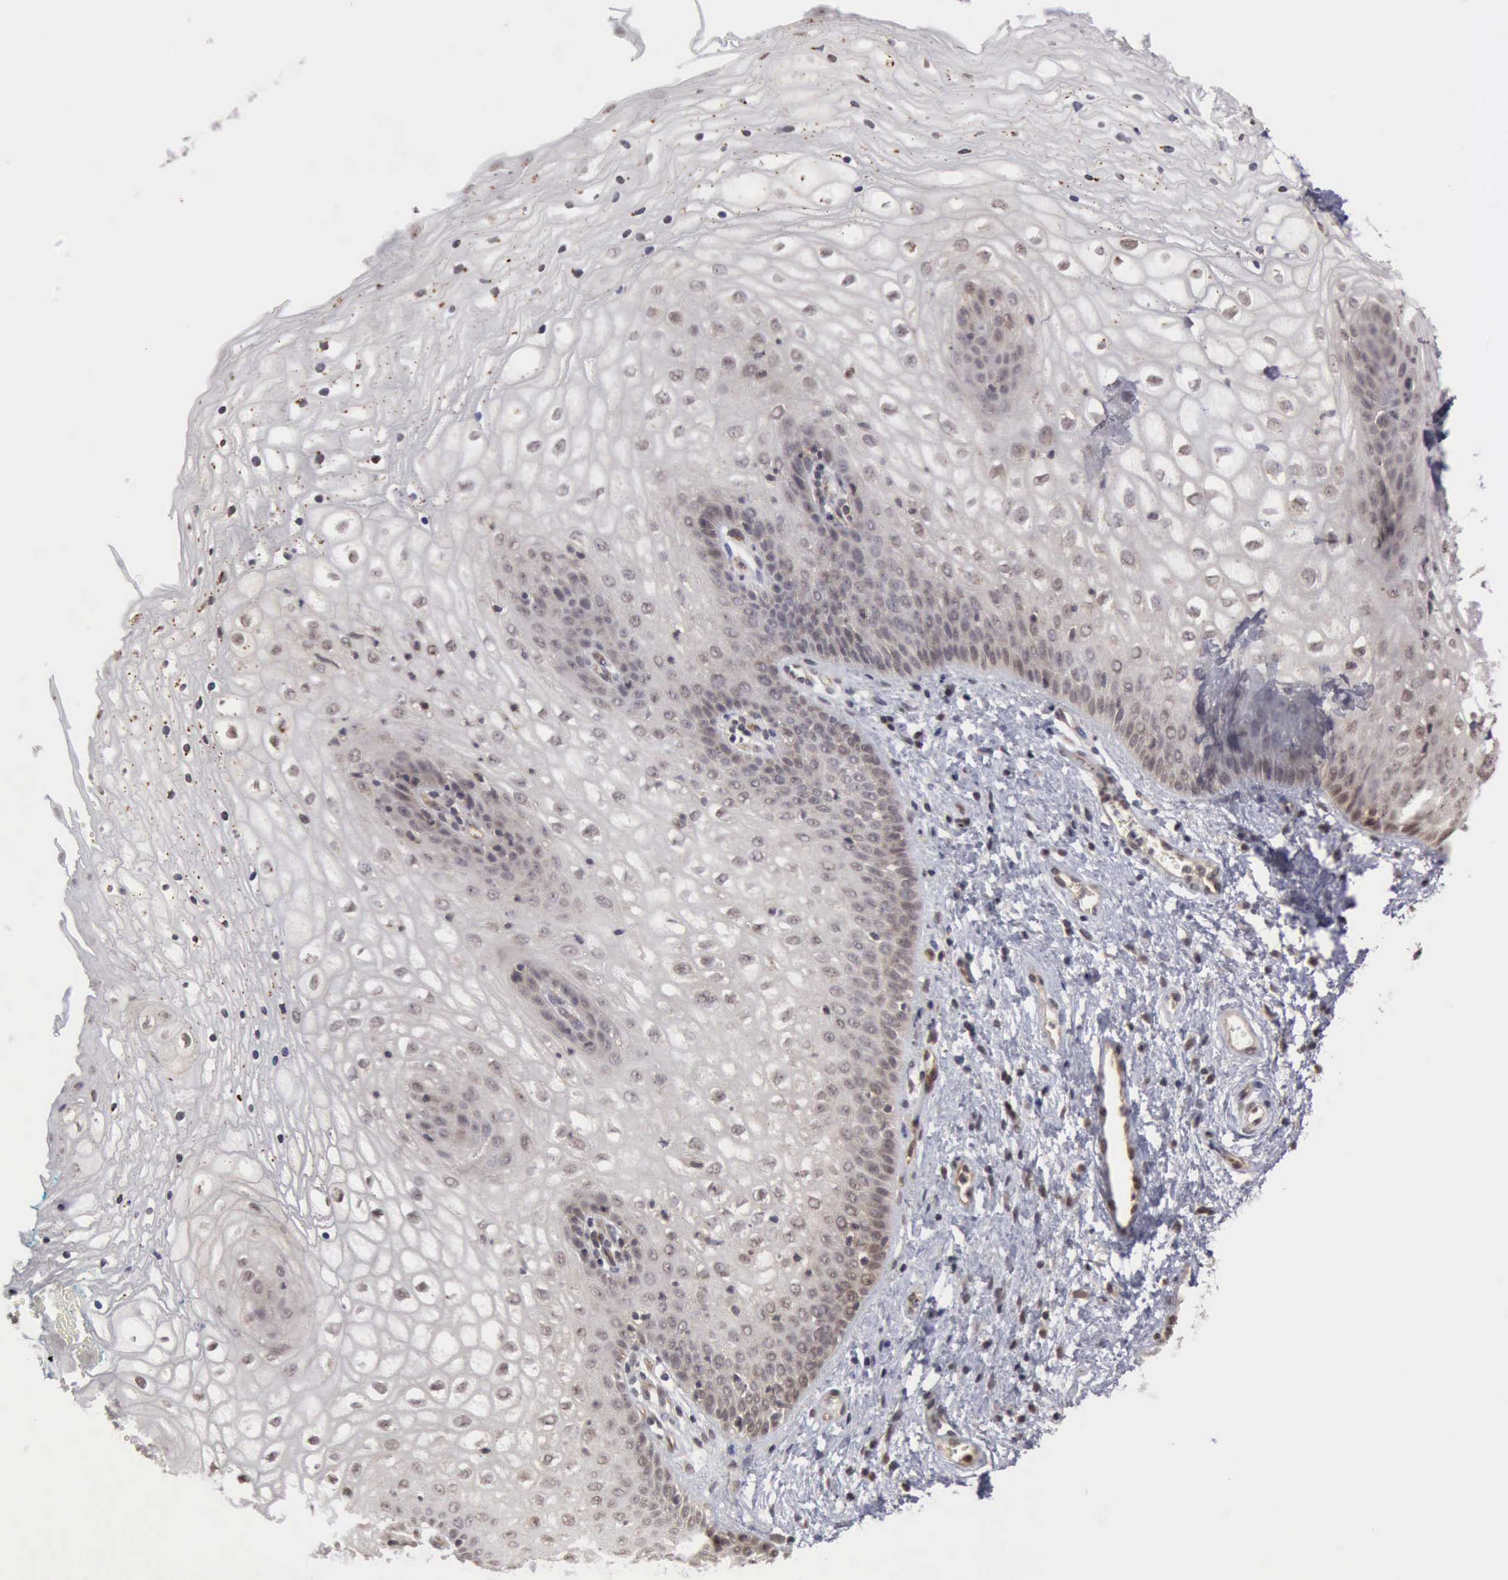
{"staining": {"intensity": "weak", "quantity": "<25%", "location": "cytoplasmic/membranous,nuclear"}, "tissue": "vagina", "cell_type": "Squamous epithelial cells", "image_type": "normal", "snomed": [{"axis": "morphology", "description": "Normal tissue, NOS"}, {"axis": "topography", "description": "Vagina"}], "caption": "The micrograph exhibits no staining of squamous epithelial cells in unremarkable vagina. Nuclei are stained in blue.", "gene": "CDKN2A", "patient": {"sex": "female", "age": 34}}